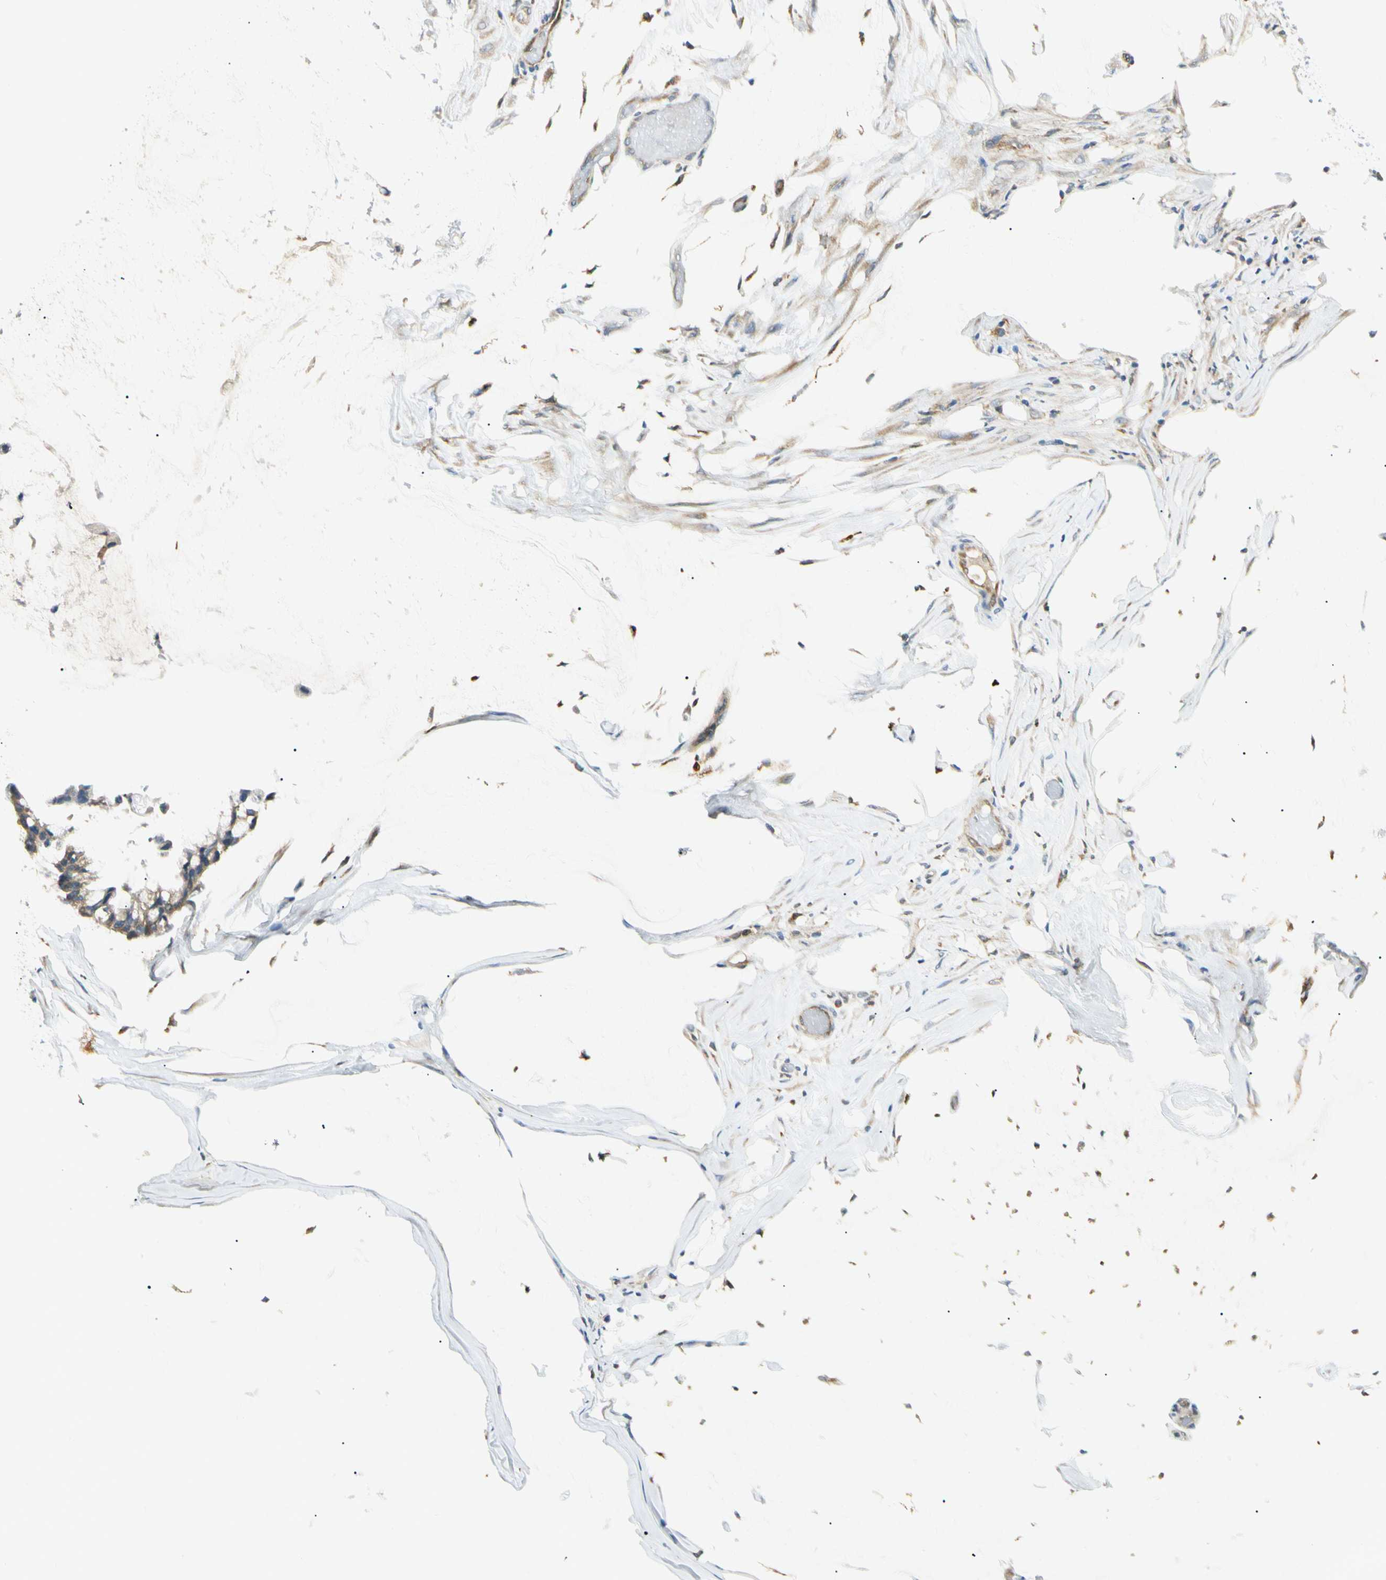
{"staining": {"intensity": "weak", "quantity": ">75%", "location": "cytoplasmic/membranous"}, "tissue": "ovarian cancer", "cell_type": "Tumor cells", "image_type": "cancer", "snomed": [{"axis": "morphology", "description": "Cystadenocarcinoma, mucinous, NOS"}, {"axis": "topography", "description": "Ovary"}], "caption": "A micrograph showing weak cytoplasmic/membranous expression in about >75% of tumor cells in ovarian mucinous cystadenocarcinoma, as visualized by brown immunohistochemical staining.", "gene": "LPCAT2", "patient": {"sex": "female", "age": 39}}